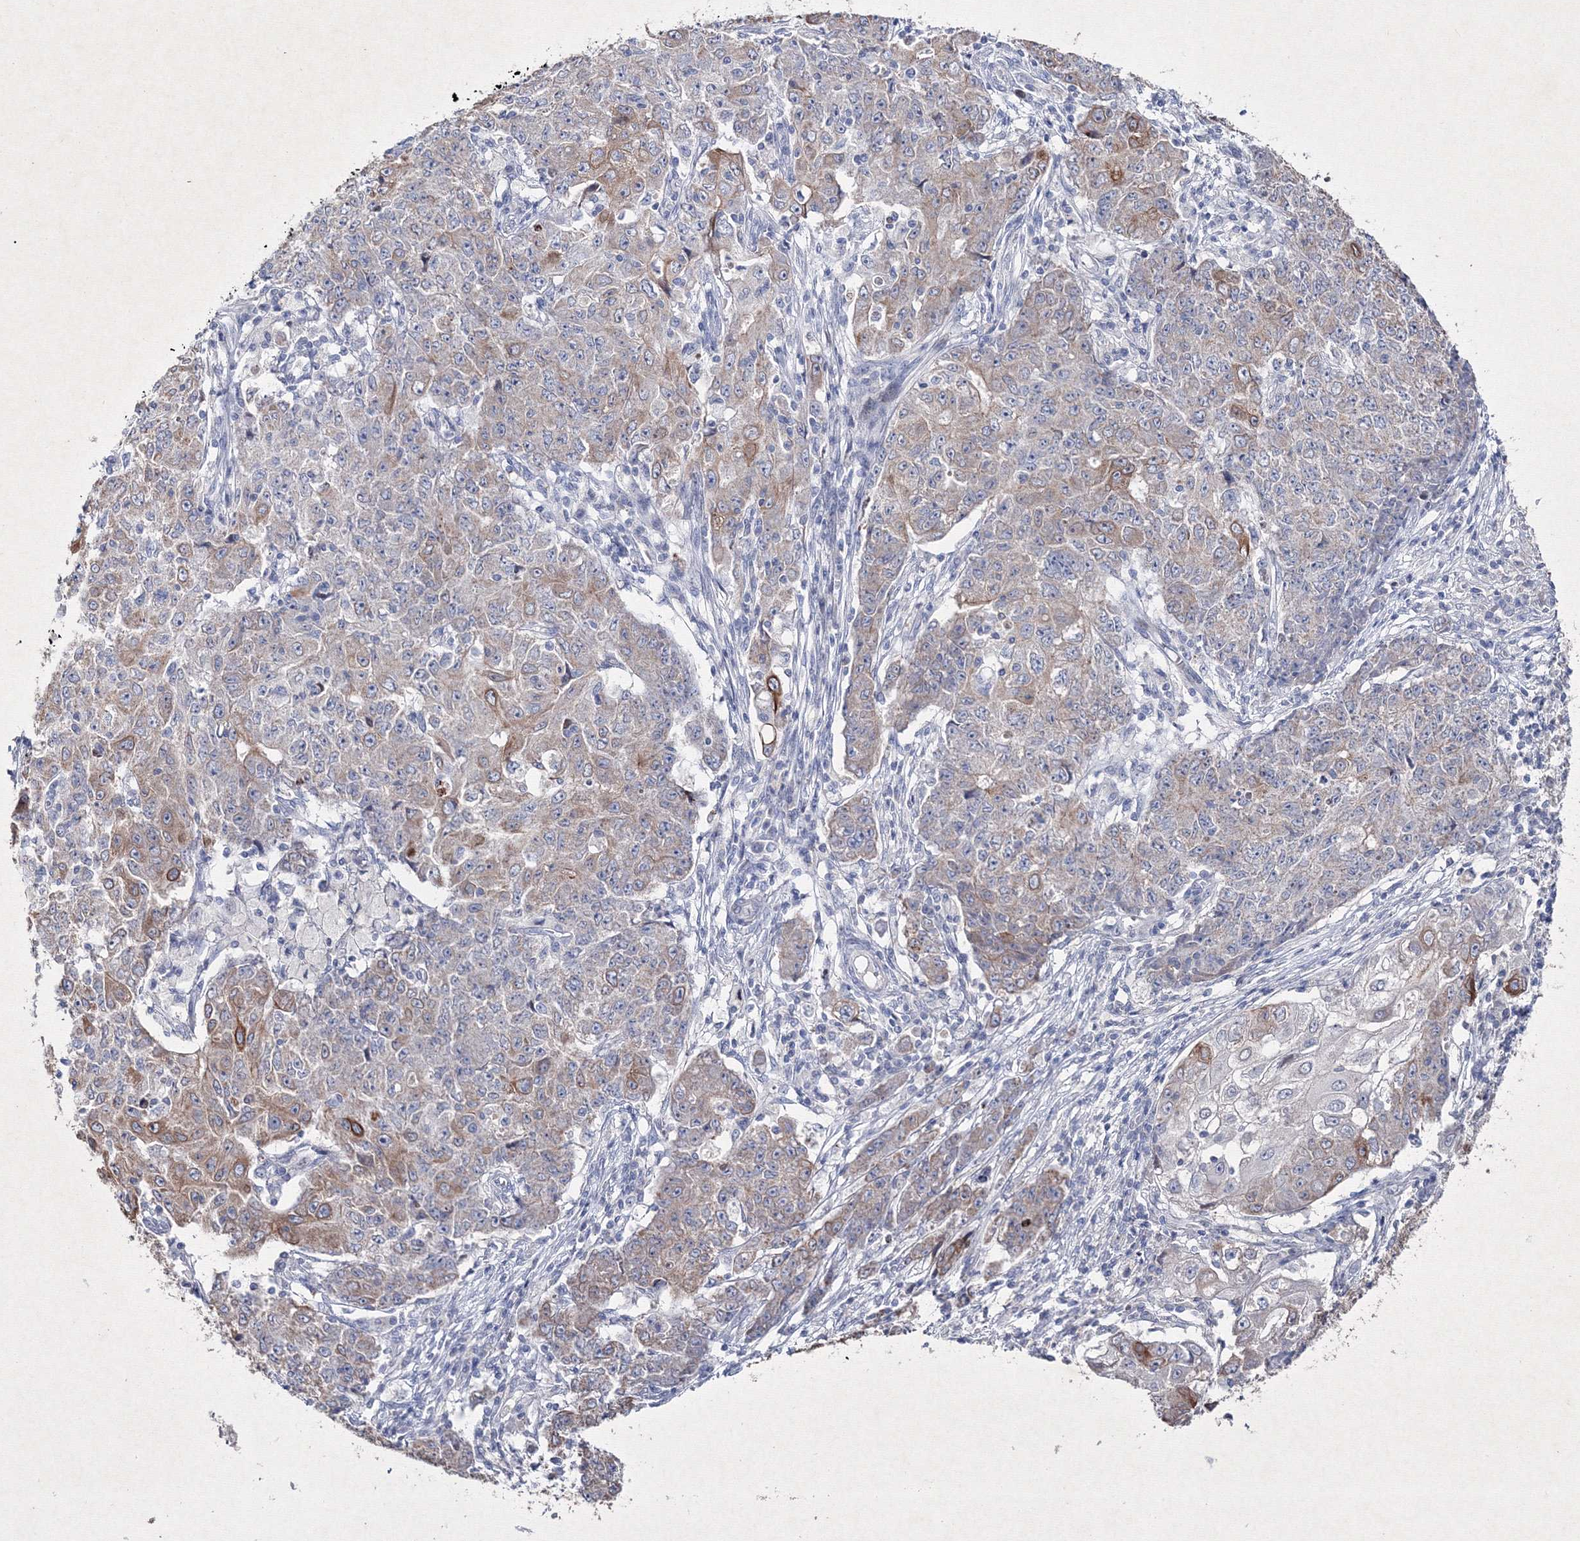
{"staining": {"intensity": "strong", "quantity": "<25%", "location": "cytoplasmic/membranous"}, "tissue": "ovarian cancer", "cell_type": "Tumor cells", "image_type": "cancer", "snomed": [{"axis": "morphology", "description": "Carcinoma, endometroid"}, {"axis": "topography", "description": "Ovary"}], "caption": "DAB immunohistochemical staining of human endometroid carcinoma (ovarian) demonstrates strong cytoplasmic/membranous protein staining in about <25% of tumor cells. (DAB IHC with brightfield microscopy, high magnification).", "gene": "SMIM29", "patient": {"sex": "female", "age": 42}}